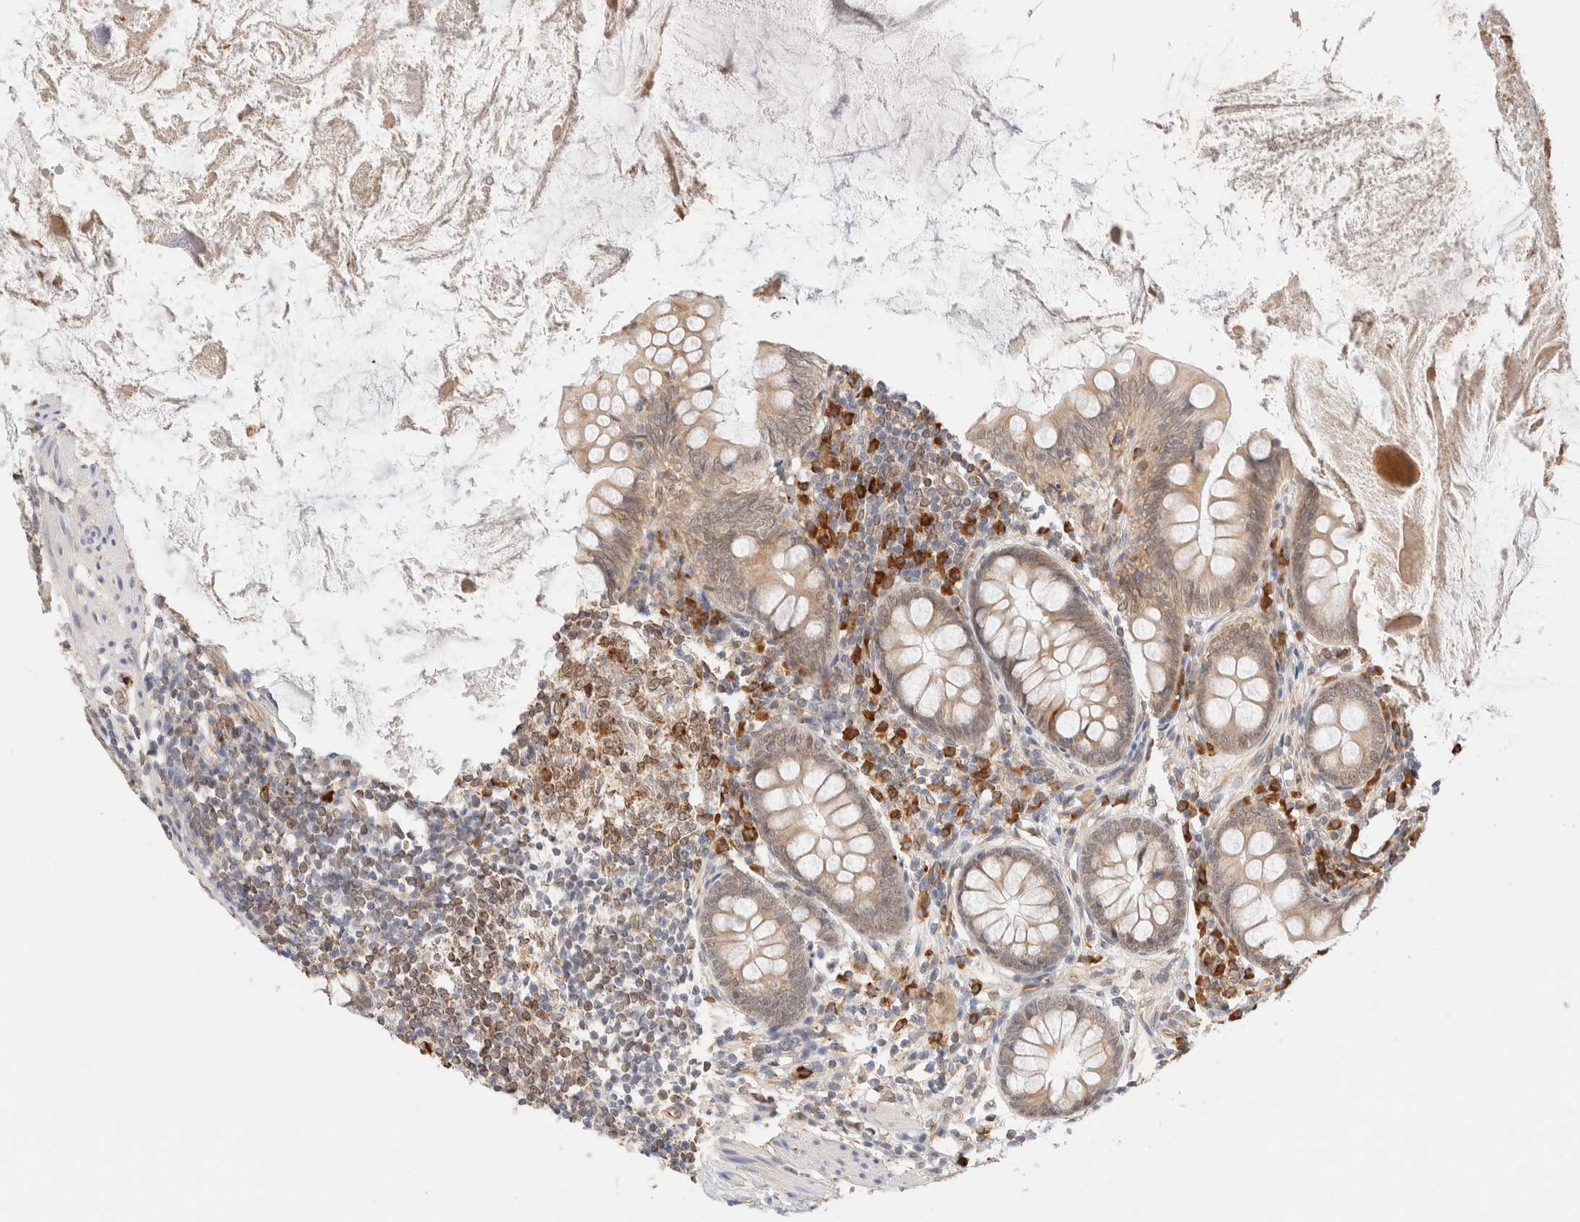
{"staining": {"intensity": "weak", "quantity": ">75%", "location": "cytoplasmic/membranous"}, "tissue": "appendix", "cell_type": "Glandular cells", "image_type": "normal", "snomed": [{"axis": "morphology", "description": "Normal tissue, NOS"}, {"axis": "topography", "description": "Appendix"}], "caption": "Appendix stained for a protein exhibits weak cytoplasmic/membranous positivity in glandular cells. The staining was performed using DAB to visualize the protein expression in brown, while the nuclei were stained in blue with hematoxylin (Magnification: 20x).", "gene": "SYVN1", "patient": {"sex": "female", "age": 77}}